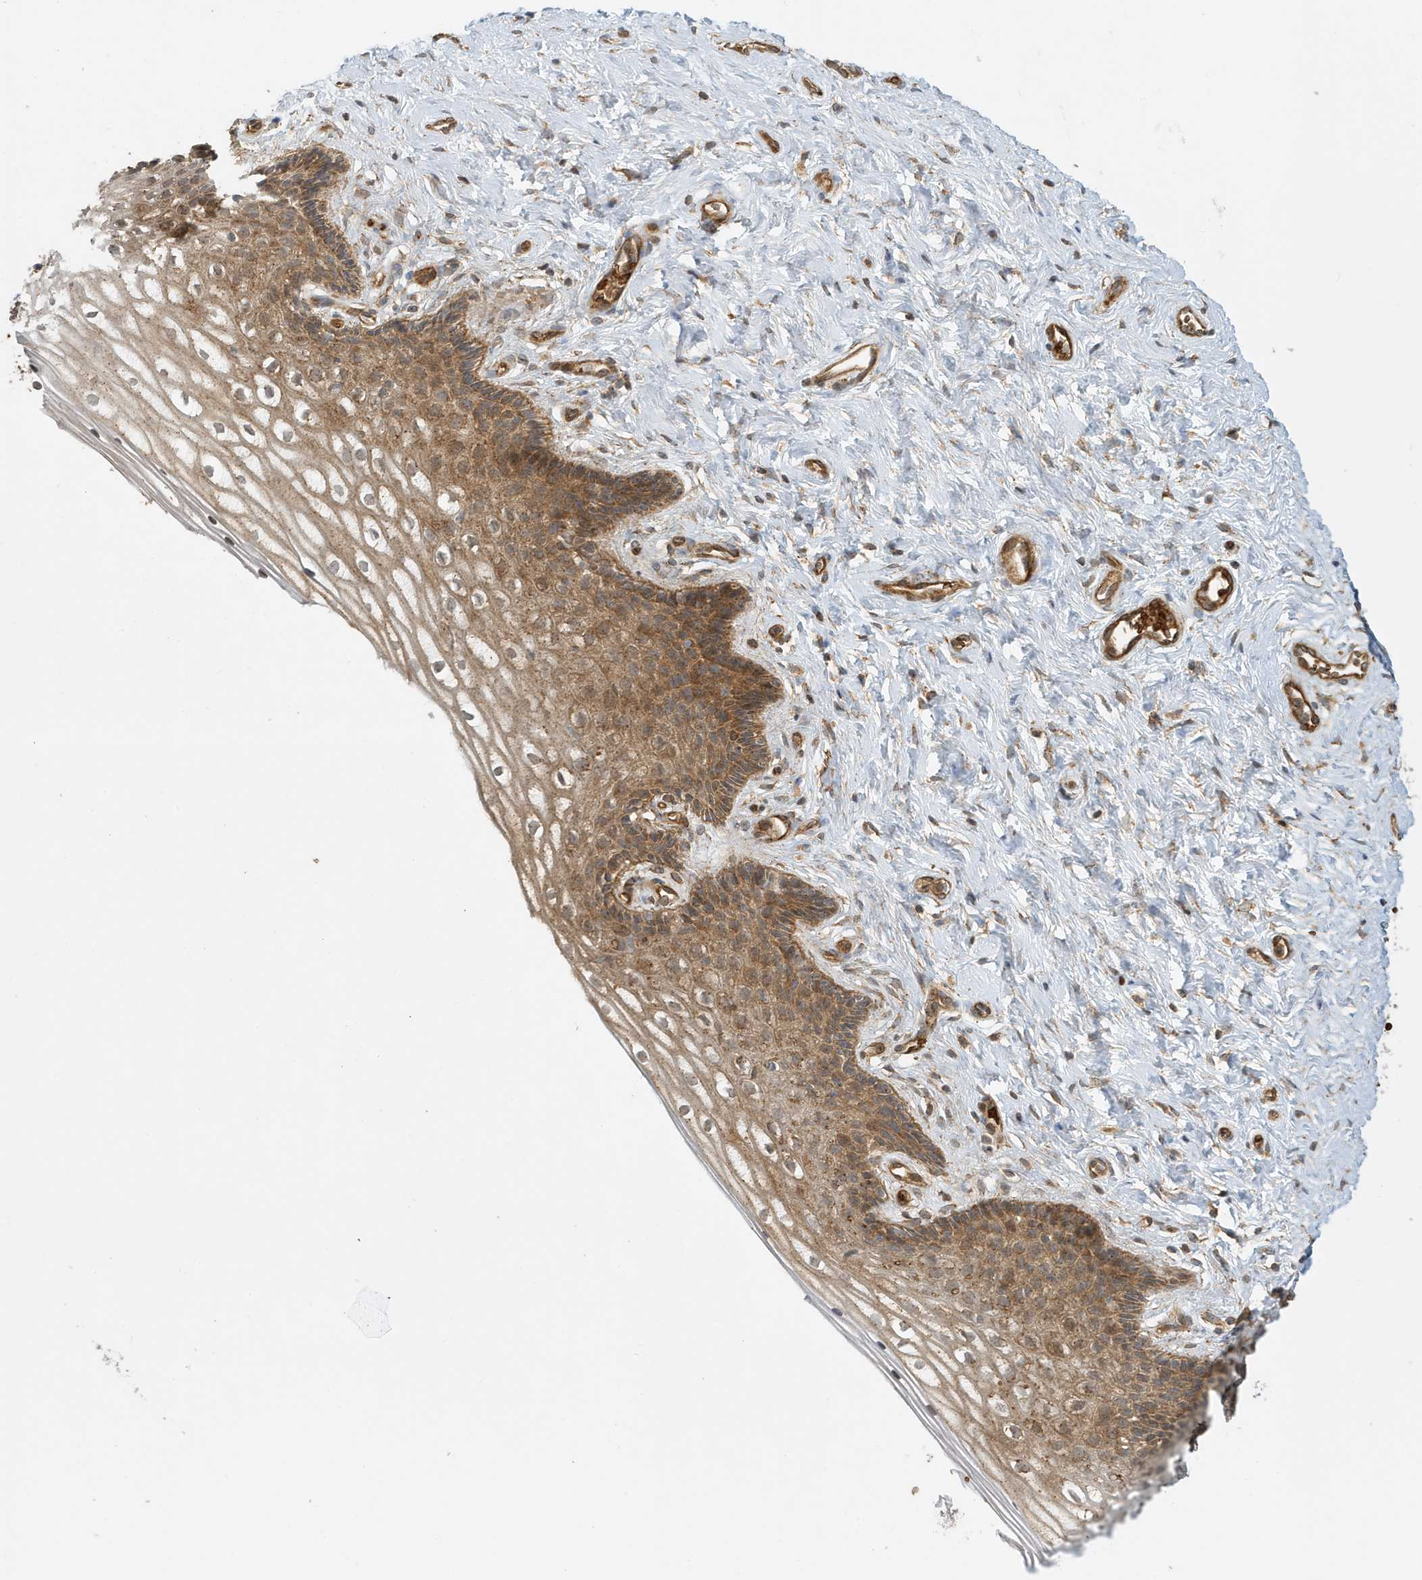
{"staining": {"intensity": "moderate", "quantity": ">75%", "location": "cytoplasmic/membranous"}, "tissue": "cervix", "cell_type": "Glandular cells", "image_type": "normal", "snomed": [{"axis": "morphology", "description": "Normal tissue, NOS"}, {"axis": "topography", "description": "Cervix"}], "caption": "Glandular cells show moderate cytoplasmic/membranous expression in approximately >75% of cells in unremarkable cervix.", "gene": "FYCO1", "patient": {"sex": "female", "age": 33}}